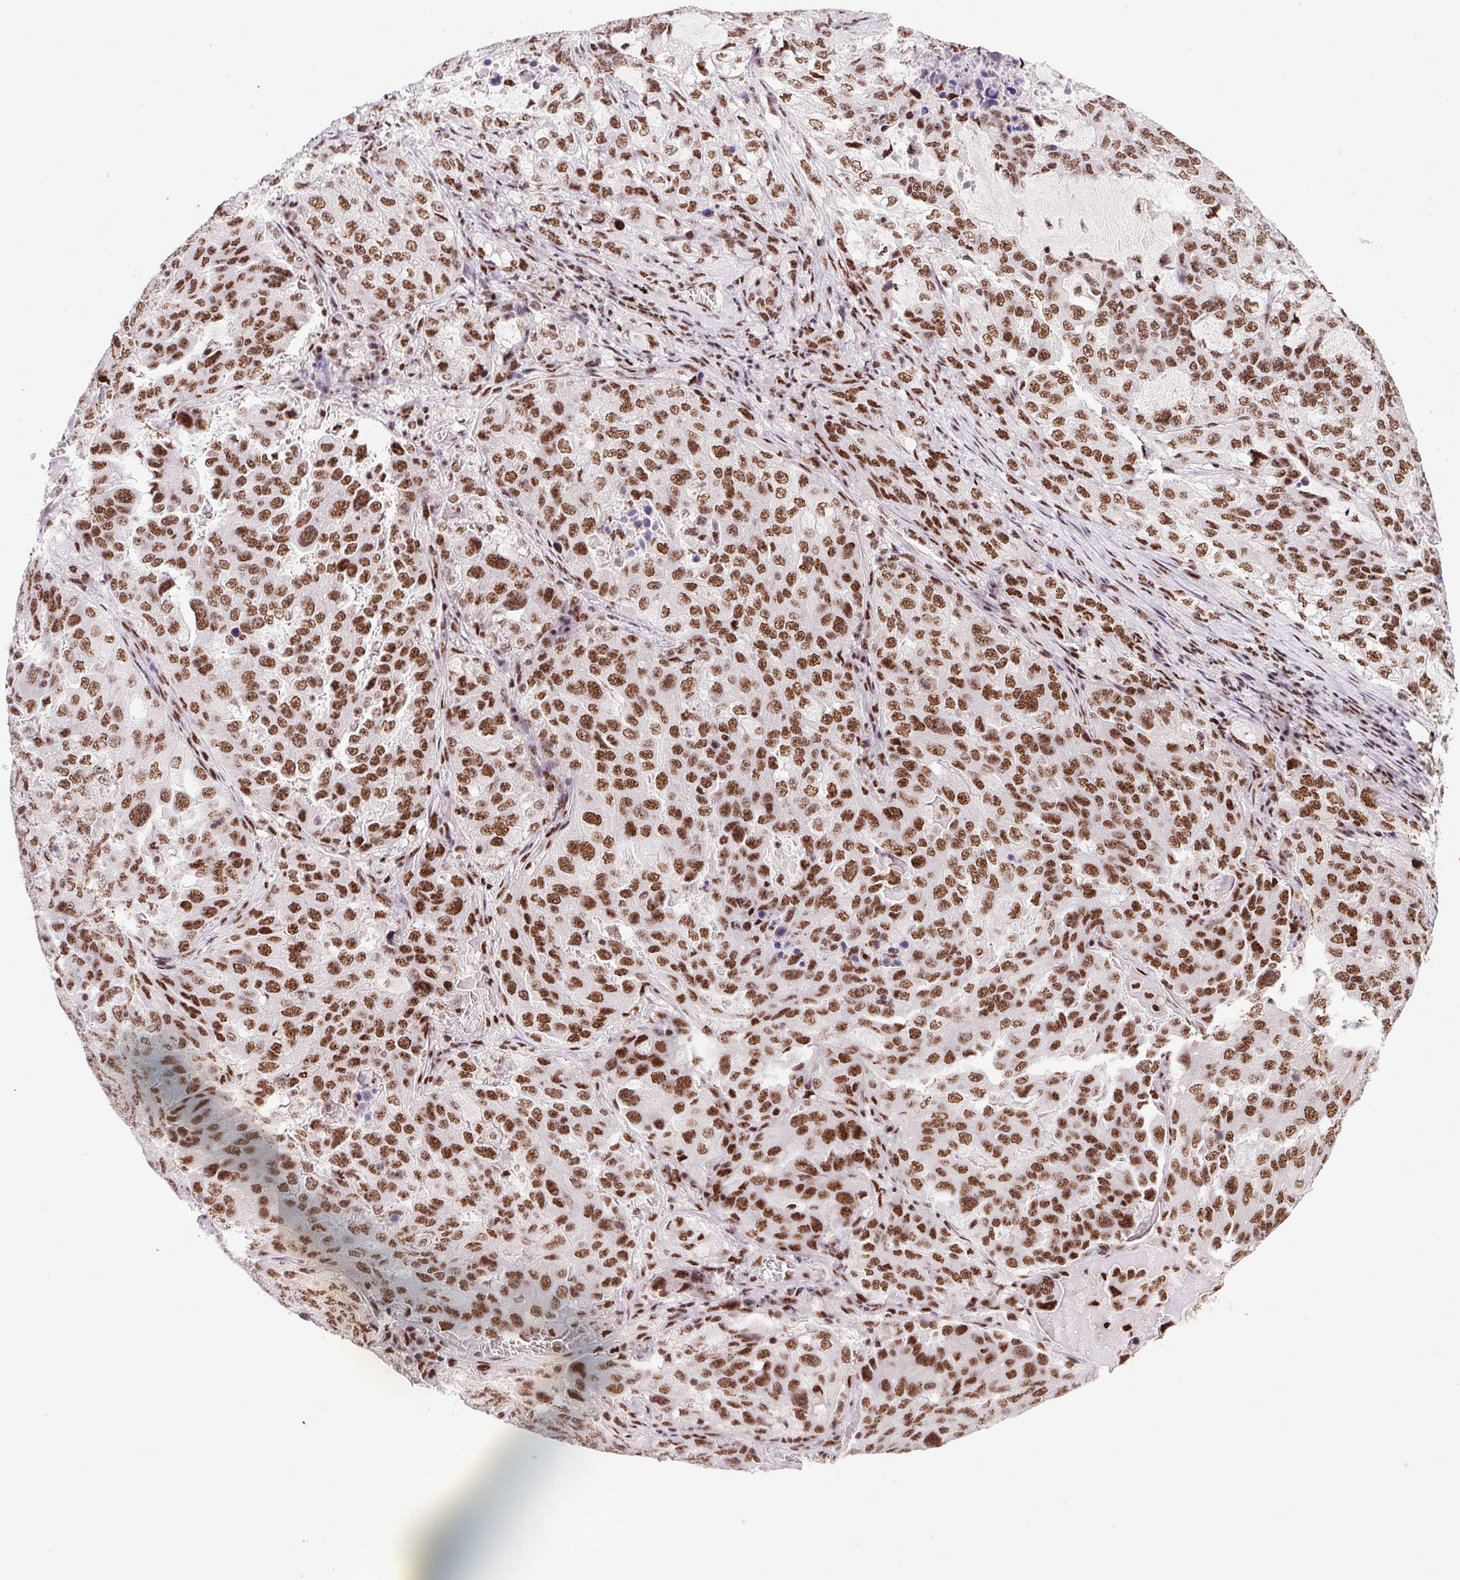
{"staining": {"intensity": "strong", "quantity": ">75%", "location": "nuclear"}, "tissue": "lung cancer", "cell_type": "Tumor cells", "image_type": "cancer", "snomed": [{"axis": "morphology", "description": "Adenocarcinoma, NOS"}, {"axis": "topography", "description": "Lung"}], "caption": "High-power microscopy captured an immunohistochemistry image of lung cancer, revealing strong nuclear expression in approximately >75% of tumor cells.", "gene": "LDLRAD4", "patient": {"sex": "female", "age": 61}}